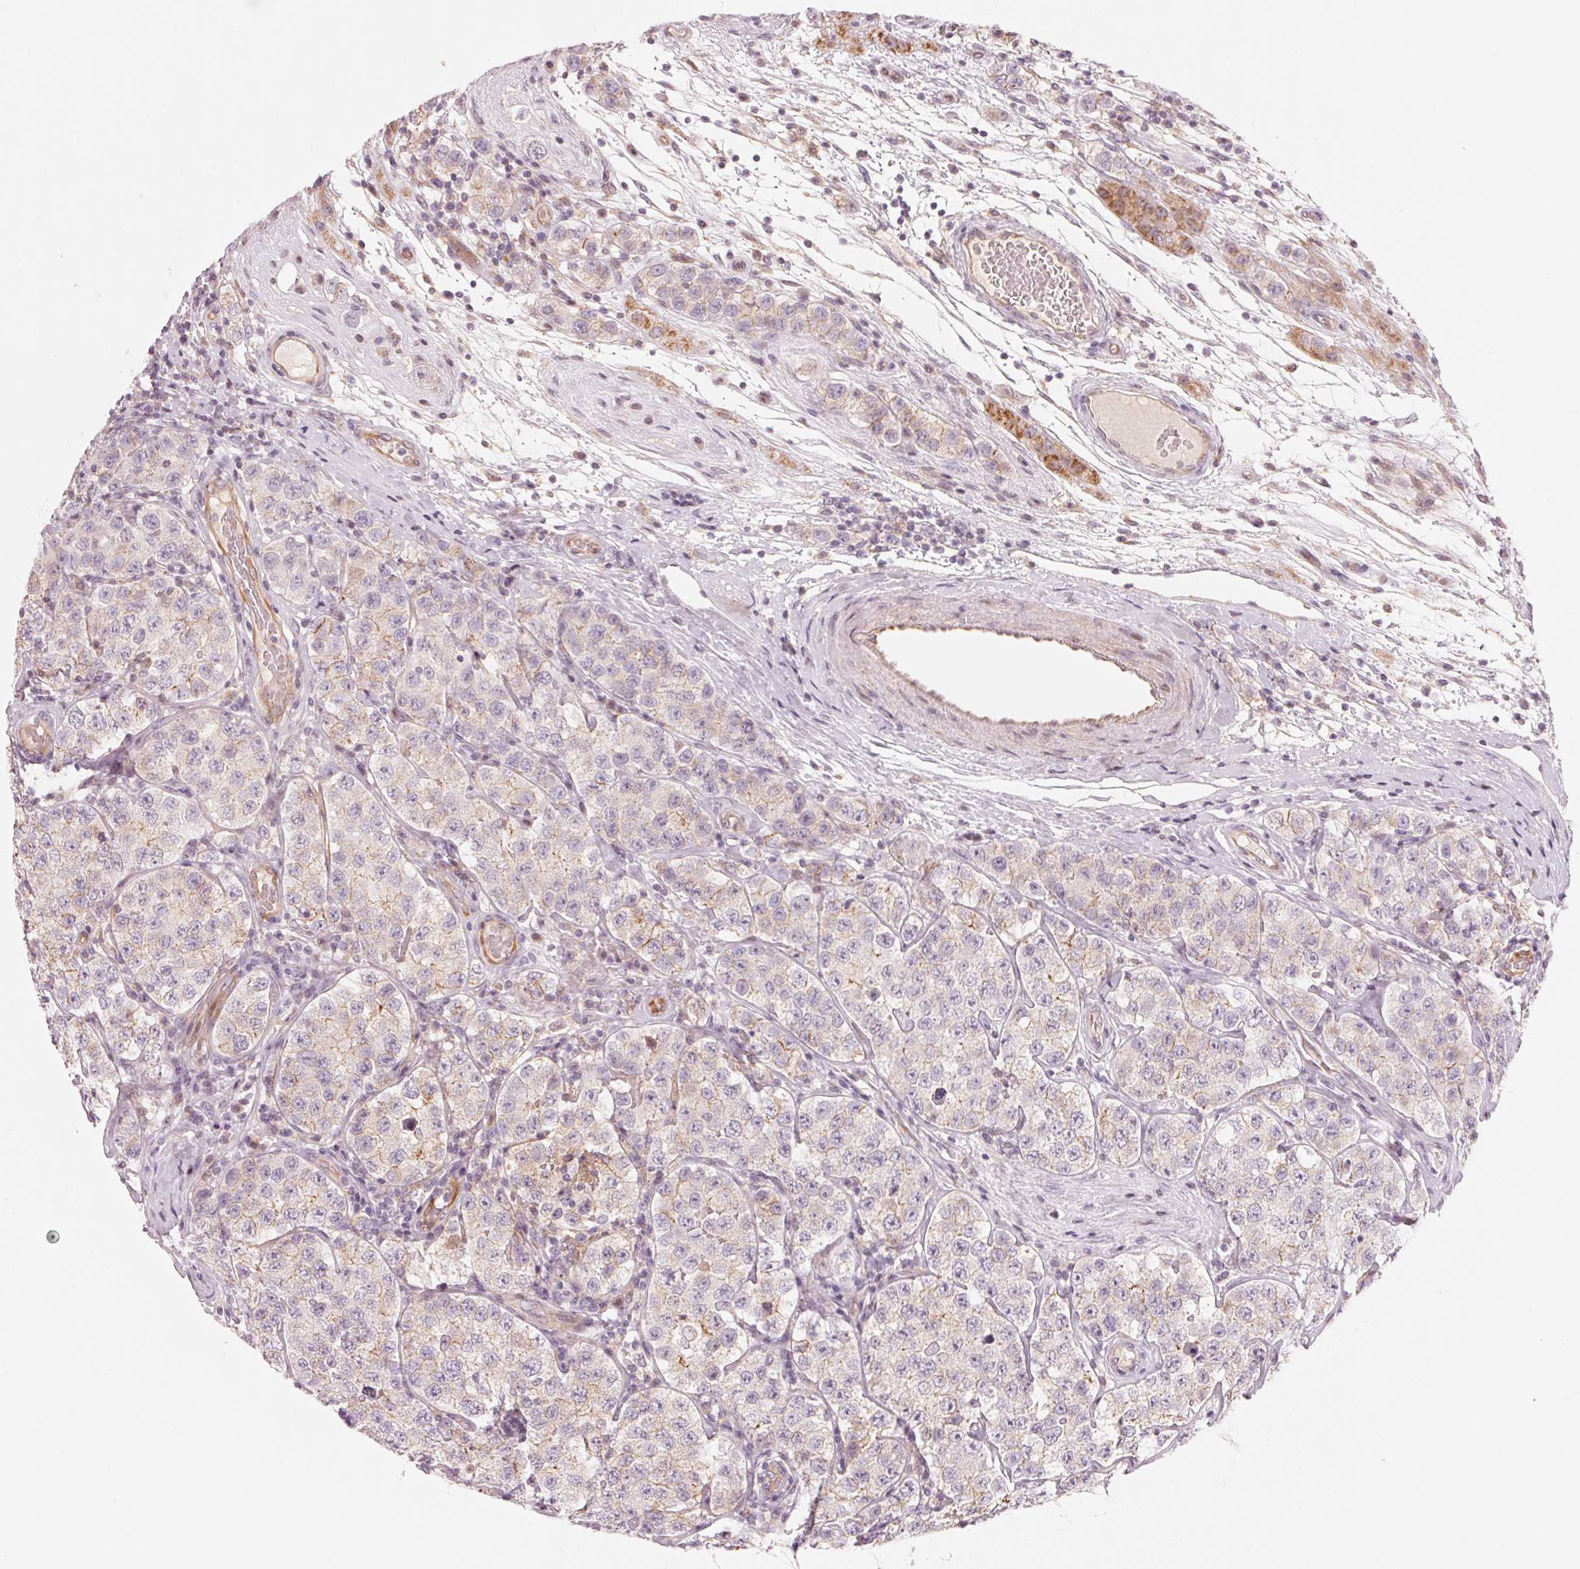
{"staining": {"intensity": "negative", "quantity": "none", "location": "none"}, "tissue": "testis cancer", "cell_type": "Tumor cells", "image_type": "cancer", "snomed": [{"axis": "morphology", "description": "Seminoma, NOS"}, {"axis": "topography", "description": "Testis"}], "caption": "Immunohistochemistry photomicrograph of testis seminoma stained for a protein (brown), which displays no expression in tumor cells. Brightfield microscopy of immunohistochemistry stained with DAB (brown) and hematoxylin (blue), captured at high magnification.", "gene": "SLC17A4", "patient": {"sex": "male", "age": 34}}